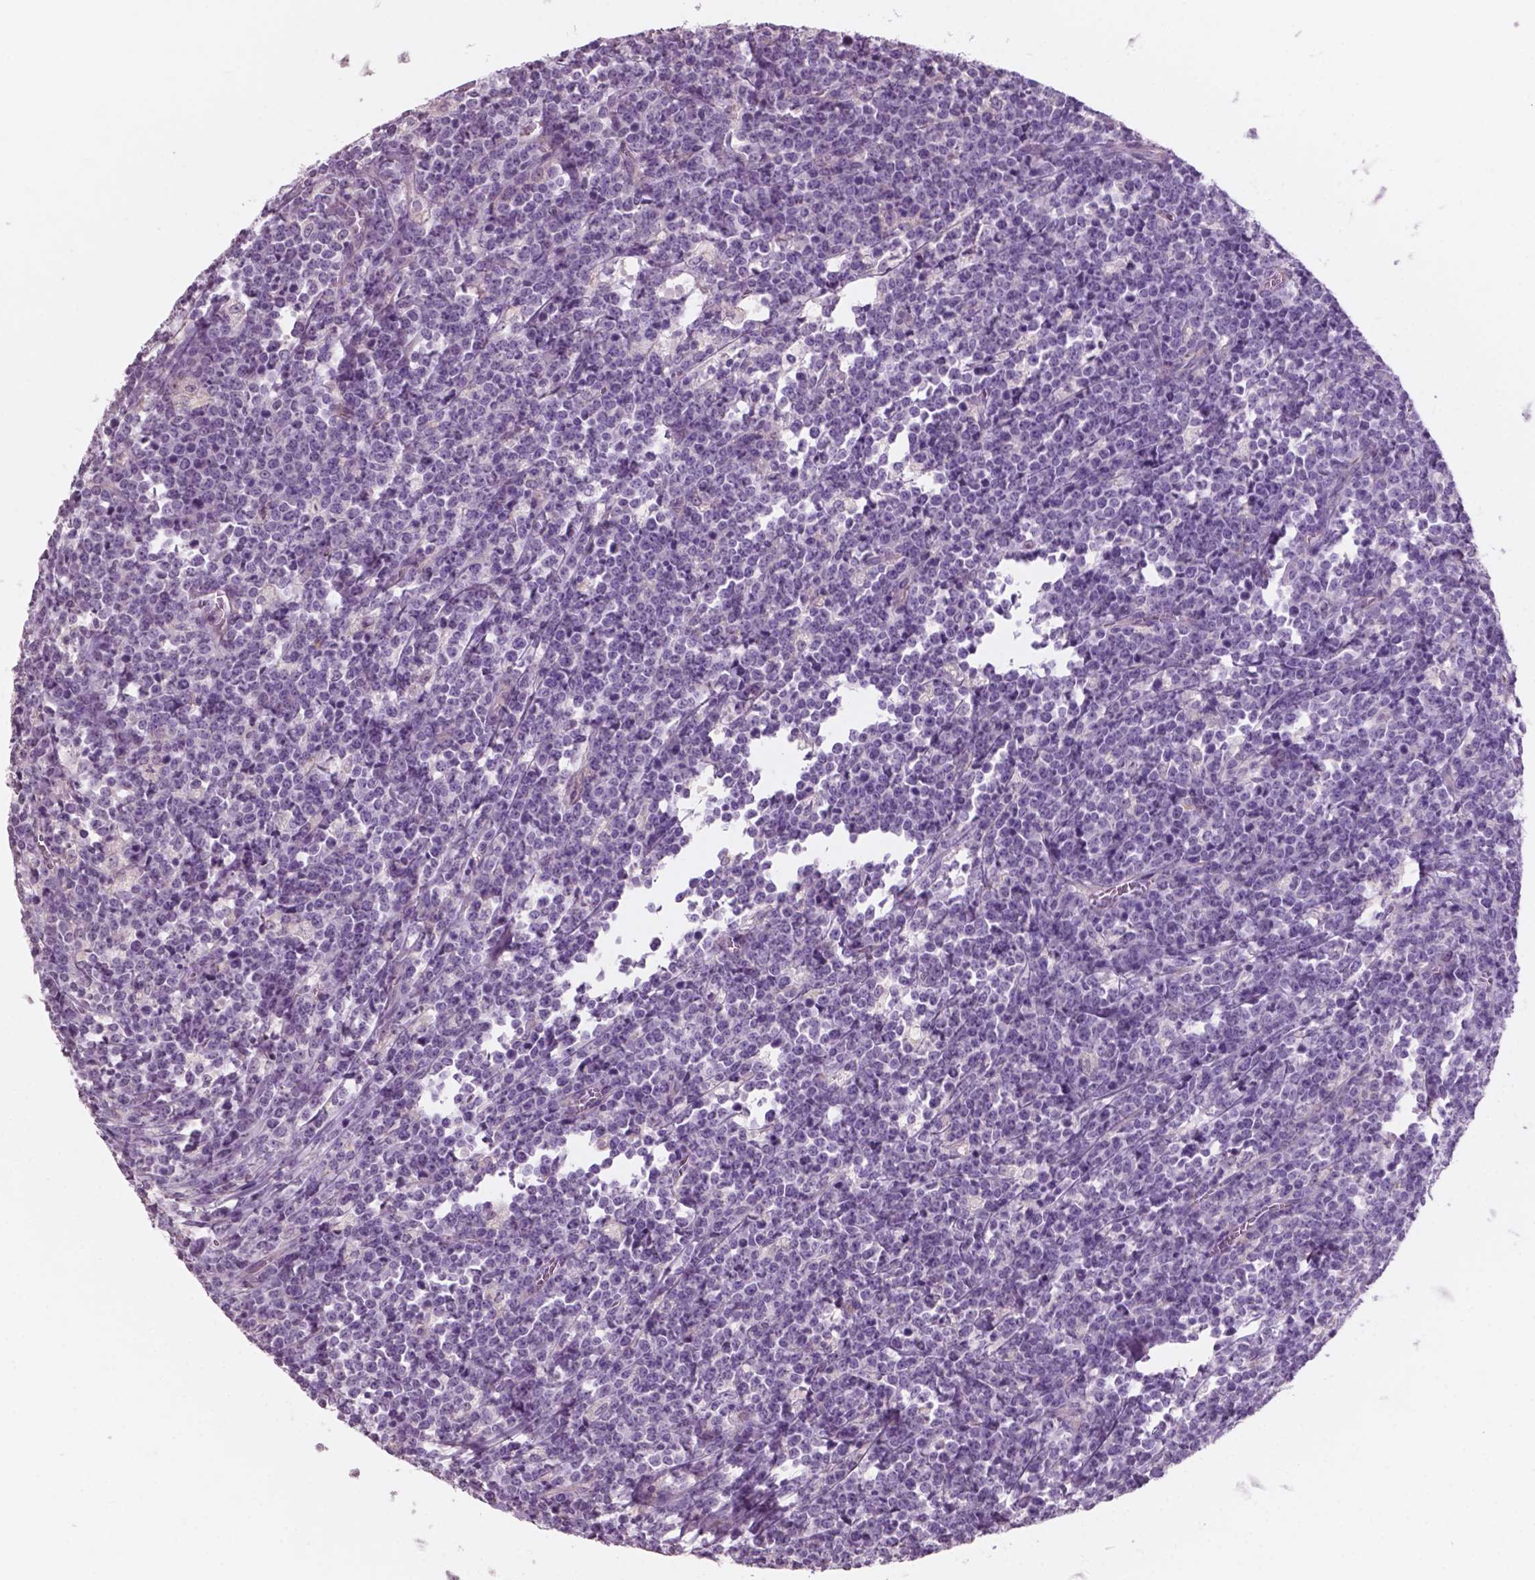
{"staining": {"intensity": "negative", "quantity": "none", "location": "none"}, "tissue": "lymphoma", "cell_type": "Tumor cells", "image_type": "cancer", "snomed": [{"axis": "morphology", "description": "Malignant lymphoma, non-Hodgkin's type, High grade"}, {"axis": "topography", "description": "Small intestine"}], "caption": "Human lymphoma stained for a protein using immunohistochemistry shows no positivity in tumor cells.", "gene": "AWAT1", "patient": {"sex": "female", "age": 56}}